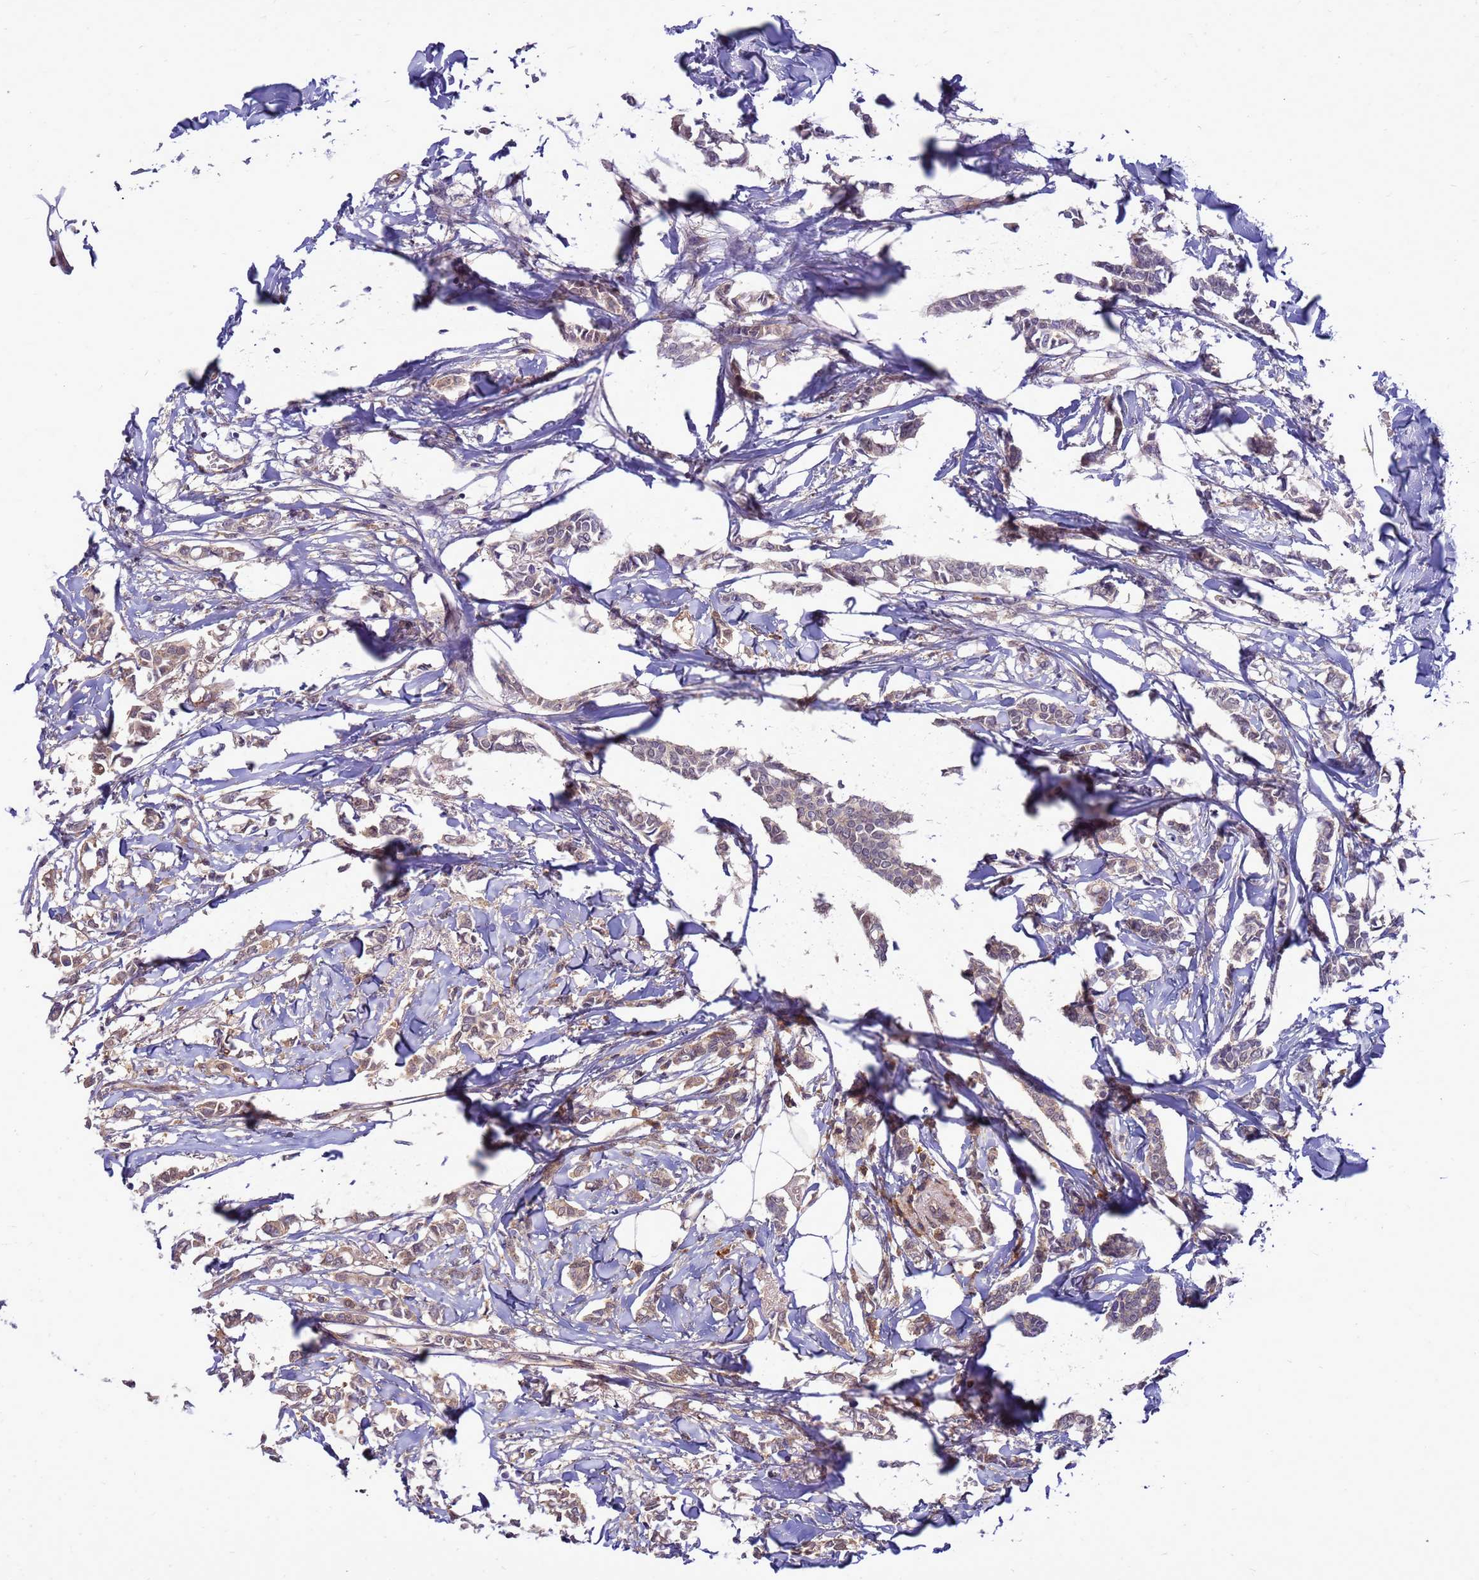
{"staining": {"intensity": "weak", "quantity": ">75%", "location": "cytoplasmic/membranous"}, "tissue": "breast cancer", "cell_type": "Tumor cells", "image_type": "cancer", "snomed": [{"axis": "morphology", "description": "Duct carcinoma"}, {"axis": "topography", "description": "Breast"}], "caption": "Immunohistochemical staining of human breast cancer (invasive ductal carcinoma) displays low levels of weak cytoplasmic/membranous expression in about >75% of tumor cells.", "gene": "ENOPH1", "patient": {"sex": "female", "age": 41}}